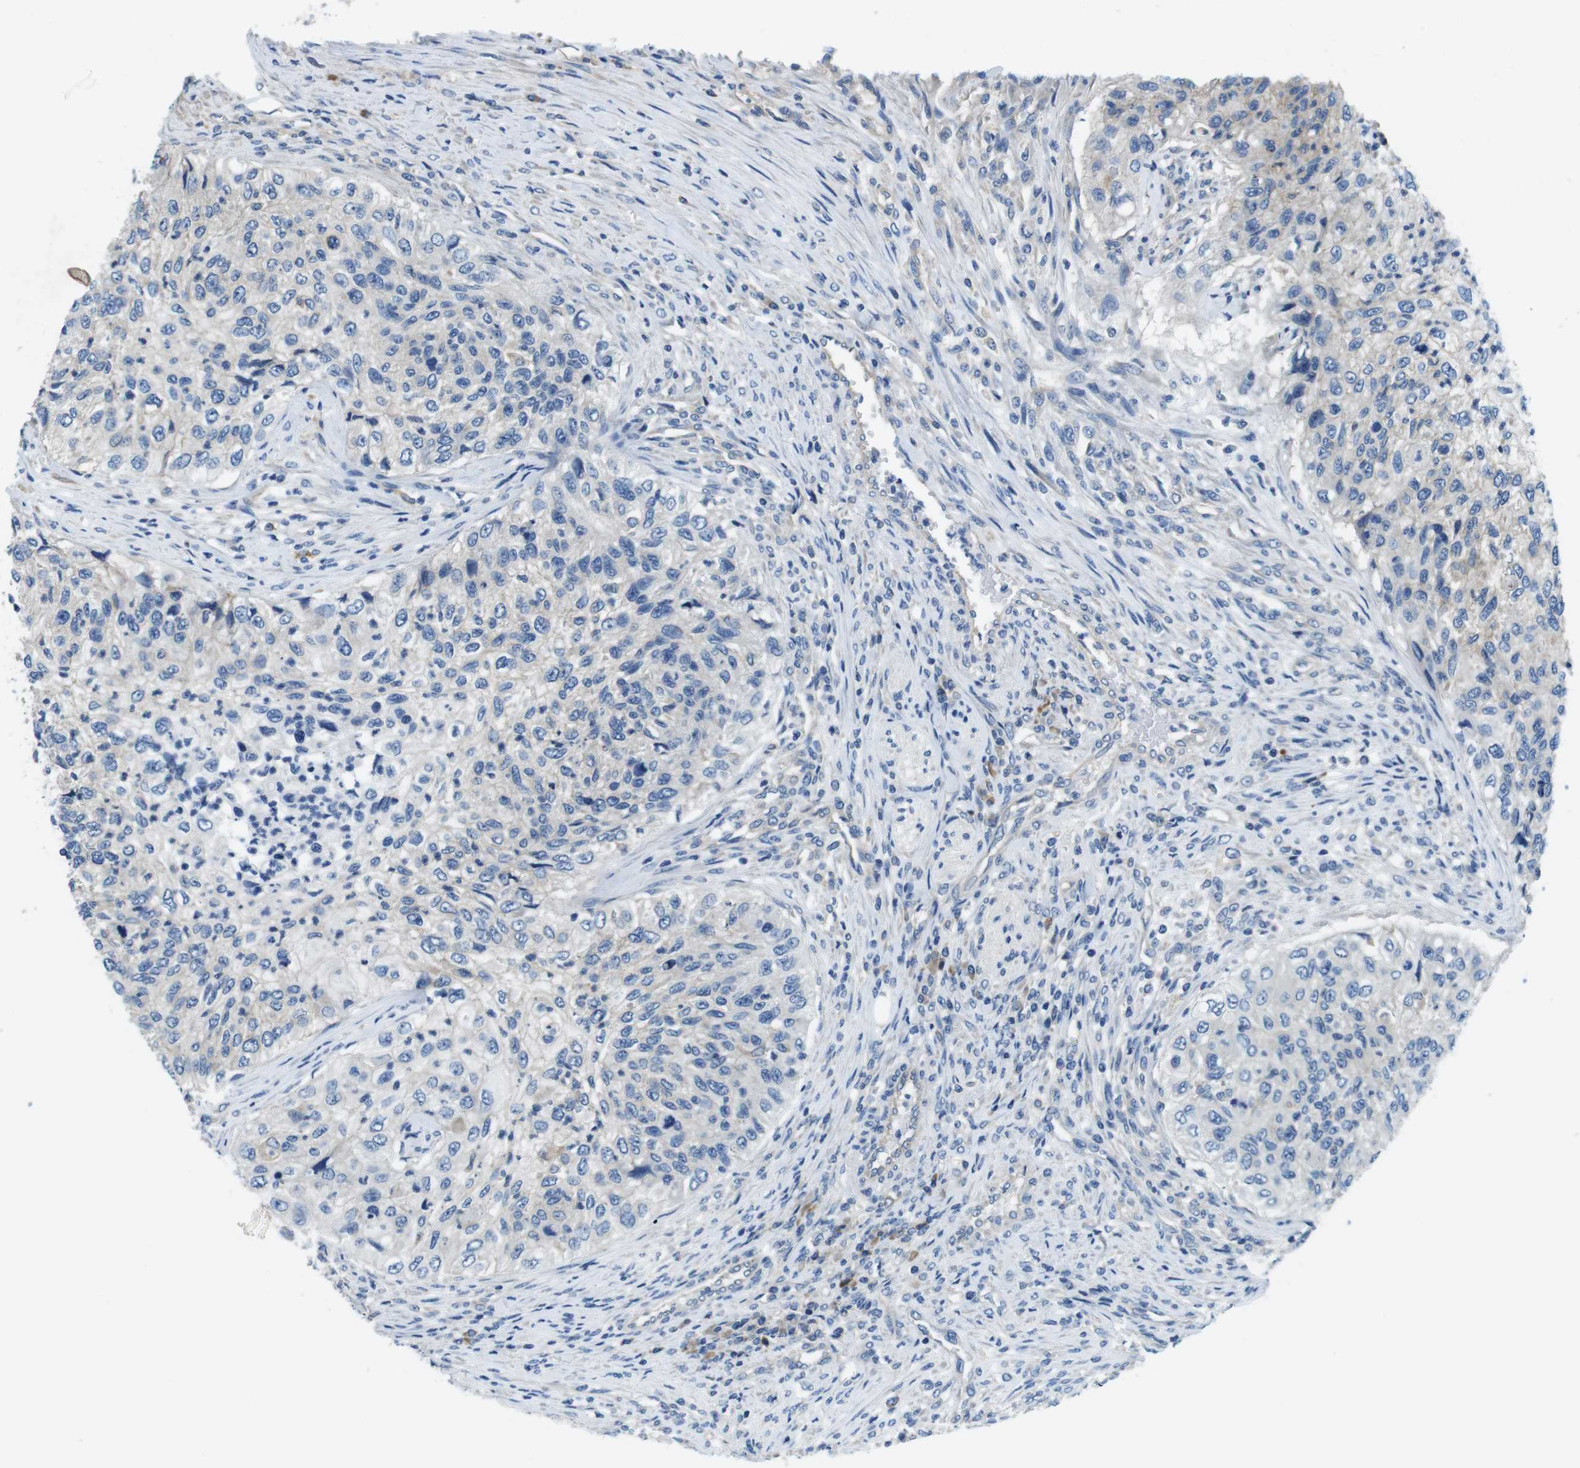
{"staining": {"intensity": "negative", "quantity": "none", "location": "none"}, "tissue": "urothelial cancer", "cell_type": "Tumor cells", "image_type": "cancer", "snomed": [{"axis": "morphology", "description": "Urothelial carcinoma, High grade"}, {"axis": "topography", "description": "Urinary bladder"}], "caption": "Protein analysis of urothelial carcinoma (high-grade) reveals no significant staining in tumor cells.", "gene": "DENND4C", "patient": {"sex": "female", "age": 60}}